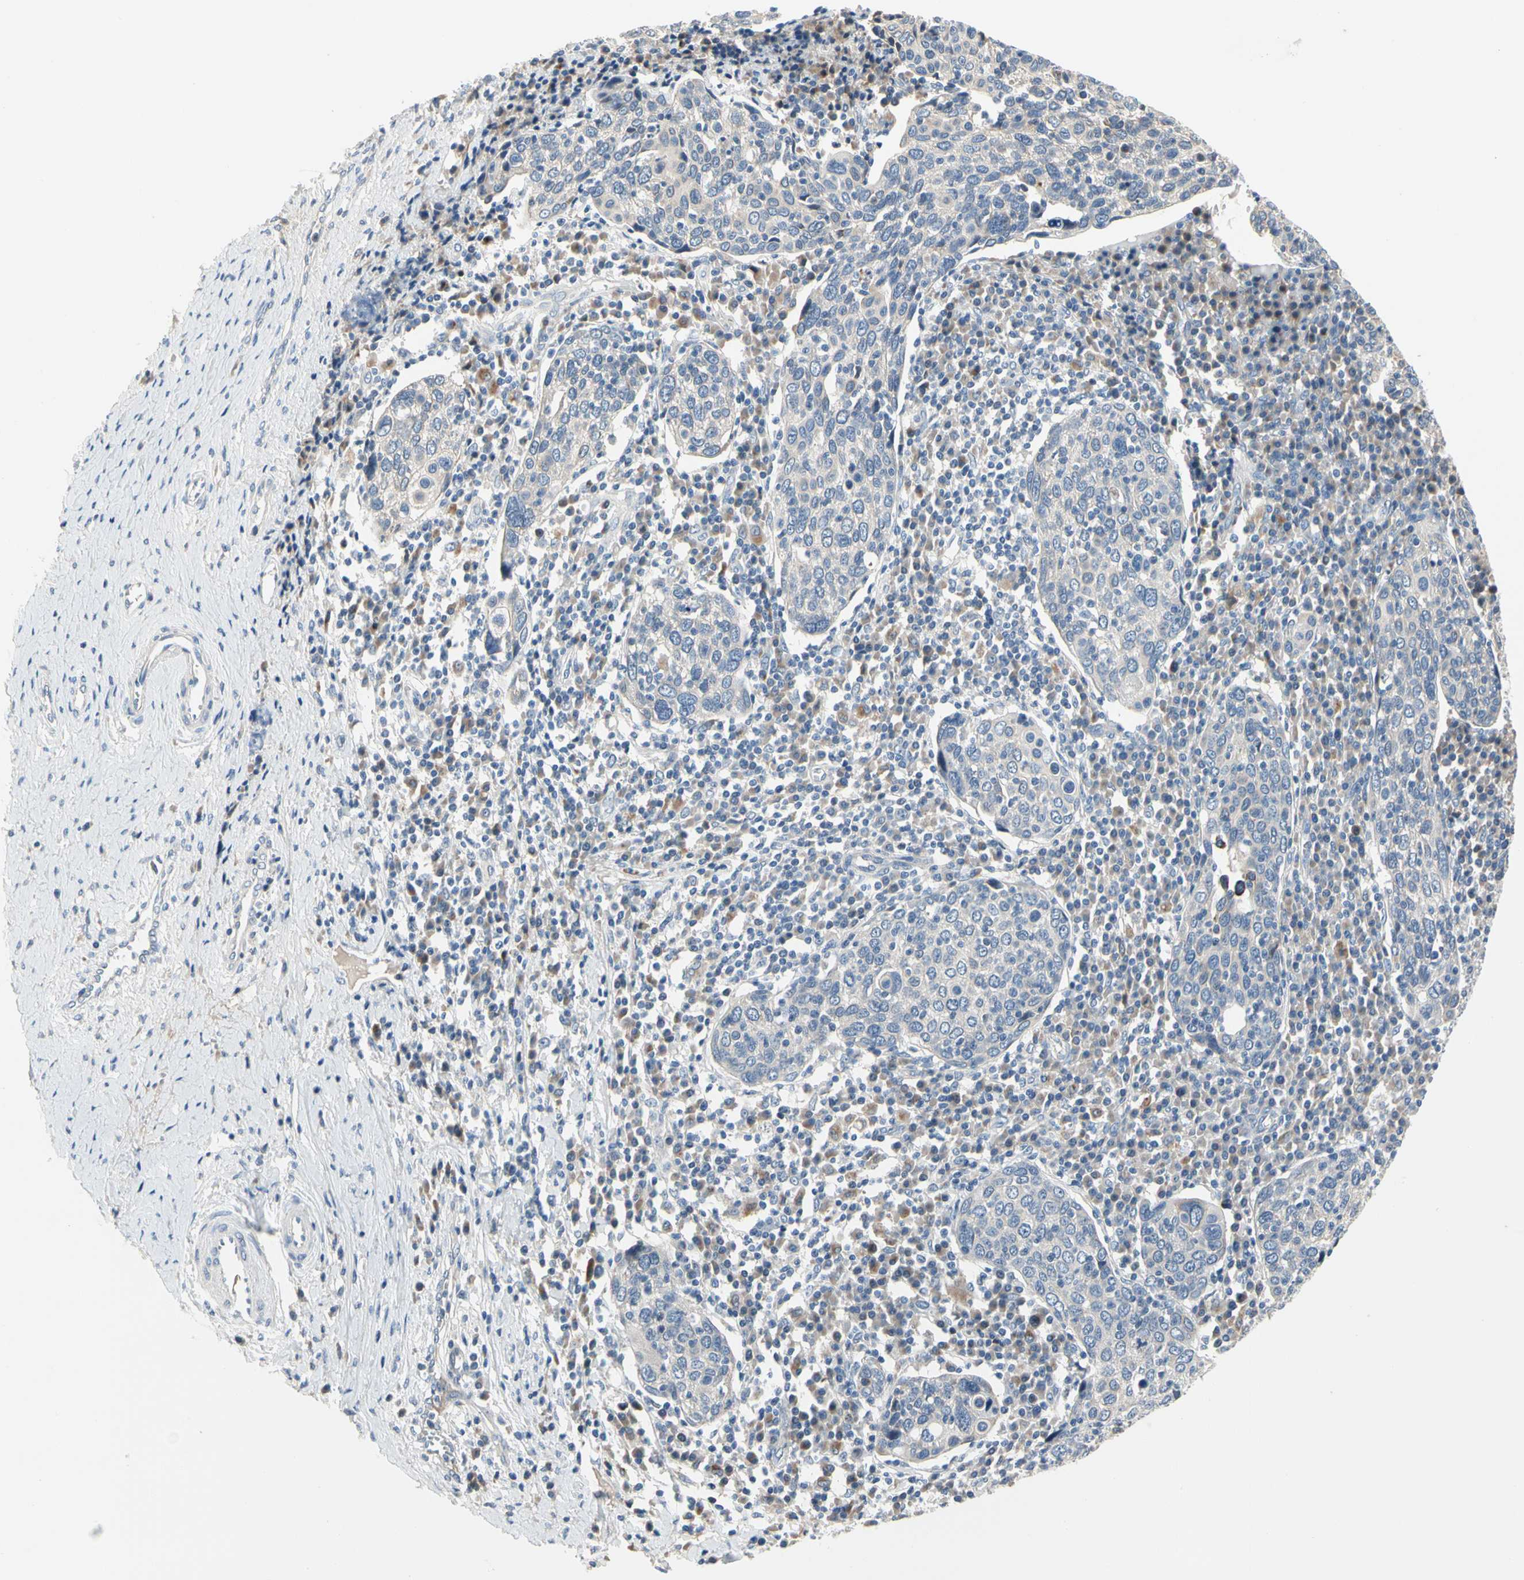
{"staining": {"intensity": "negative", "quantity": "none", "location": "none"}, "tissue": "cervical cancer", "cell_type": "Tumor cells", "image_type": "cancer", "snomed": [{"axis": "morphology", "description": "Squamous cell carcinoma, NOS"}, {"axis": "topography", "description": "Cervix"}], "caption": "Tumor cells are negative for protein expression in human cervical cancer. (DAB (3,3'-diaminobenzidine) immunohistochemistry, high magnification).", "gene": "NFASC", "patient": {"sex": "female", "age": 40}}